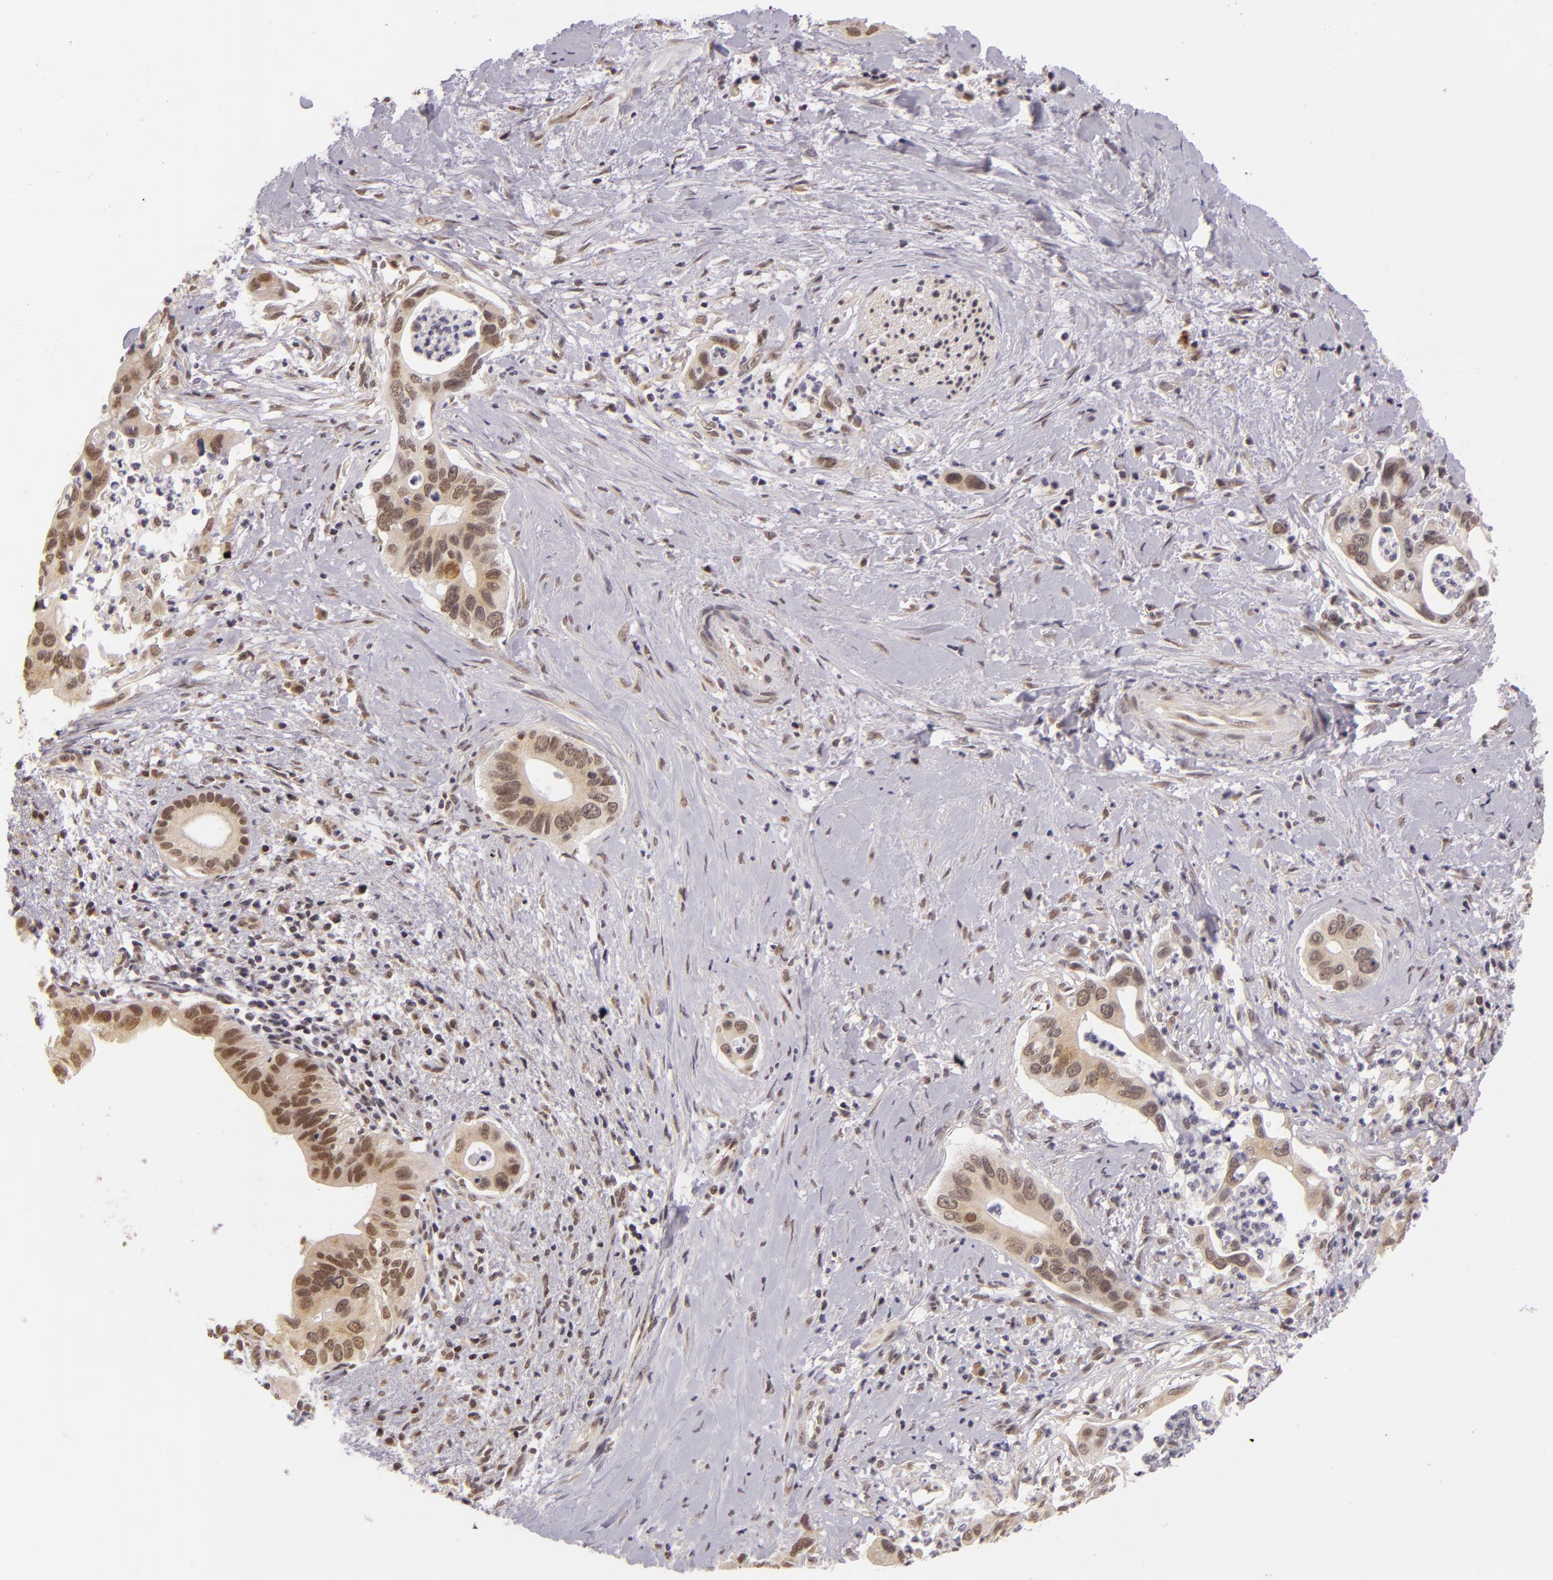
{"staining": {"intensity": "moderate", "quantity": "25%-75%", "location": "cytoplasmic/membranous,nuclear"}, "tissue": "liver cancer", "cell_type": "Tumor cells", "image_type": "cancer", "snomed": [{"axis": "morphology", "description": "Cholangiocarcinoma"}, {"axis": "topography", "description": "Liver"}], "caption": "Protein analysis of liver cholangiocarcinoma tissue demonstrates moderate cytoplasmic/membranous and nuclear staining in approximately 25%-75% of tumor cells.", "gene": "ALX1", "patient": {"sex": "female", "age": 65}}